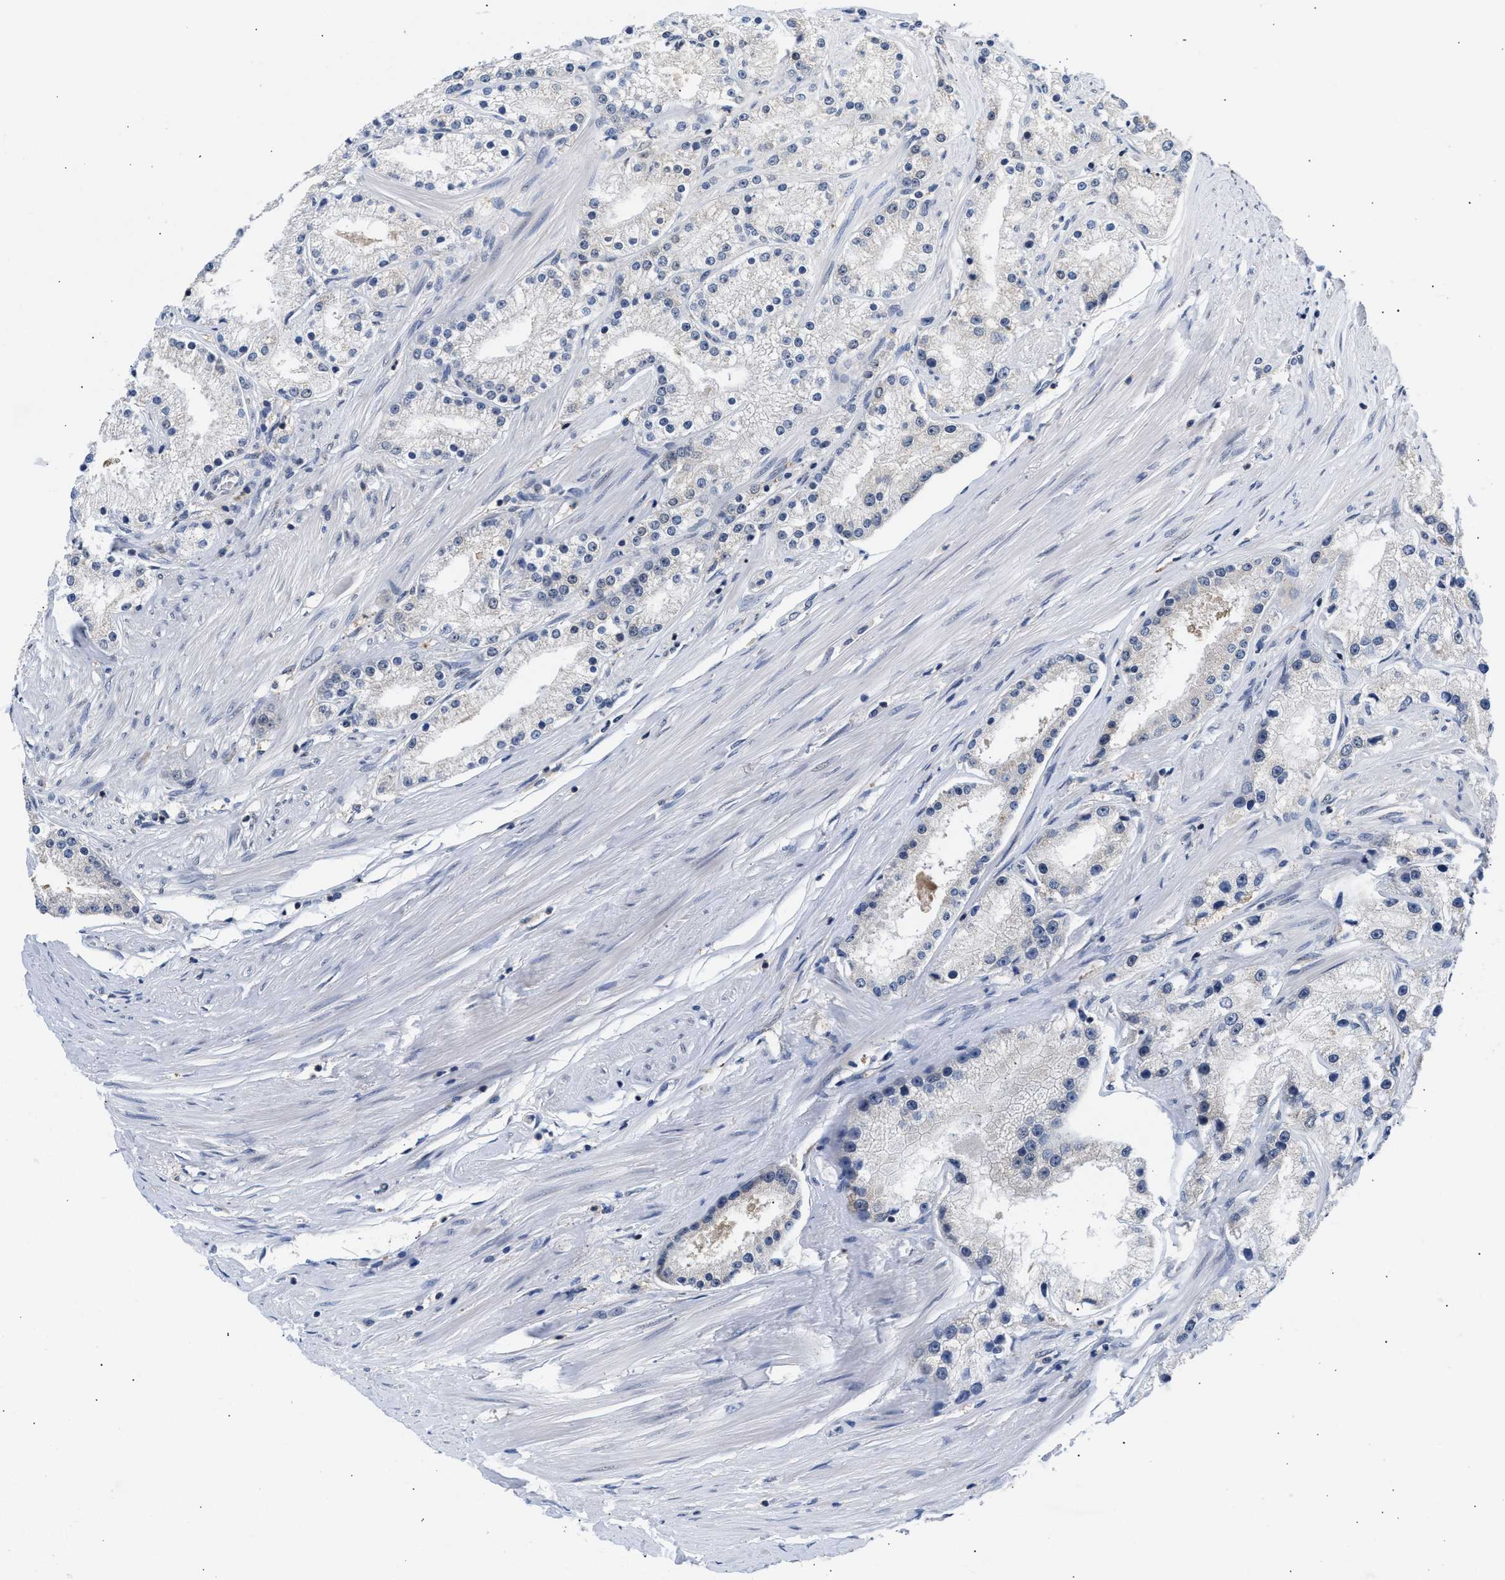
{"staining": {"intensity": "negative", "quantity": "none", "location": "none"}, "tissue": "prostate cancer", "cell_type": "Tumor cells", "image_type": "cancer", "snomed": [{"axis": "morphology", "description": "Adenocarcinoma, Low grade"}, {"axis": "topography", "description": "Prostate"}], "caption": "Histopathology image shows no protein staining in tumor cells of prostate cancer tissue.", "gene": "PPM1L", "patient": {"sex": "male", "age": 63}}